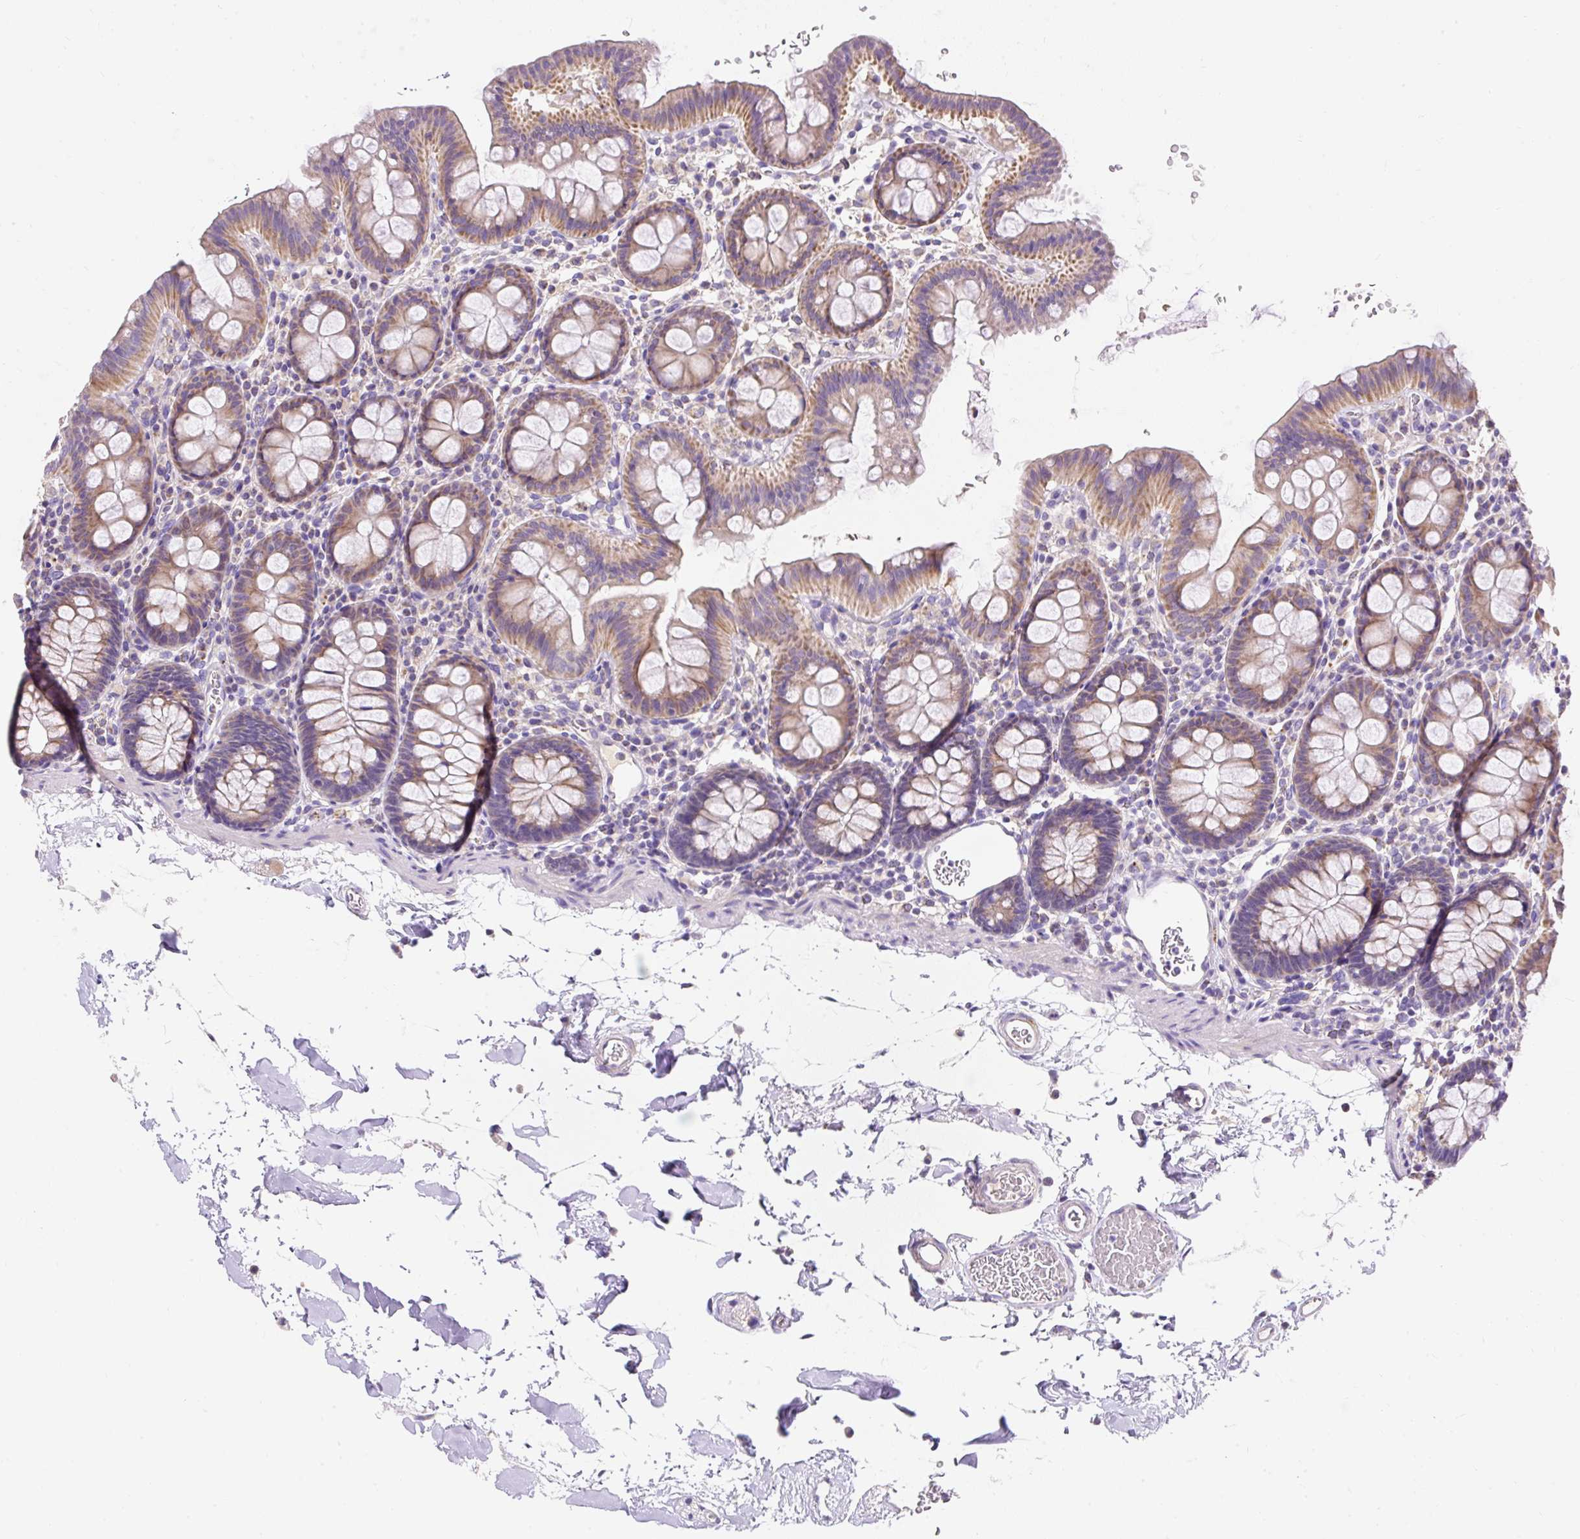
{"staining": {"intensity": "negative", "quantity": "none", "location": "none"}, "tissue": "colon", "cell_type": "Endothelial cells", "image_type": "normal", "snomed": [{"axis": "morphology", "description": "Normal tissue, NOS"}, {"axis": "topography", "description": "Colon"}], "caption": "This photomicrograph is of benign colon stained with immunohistochemistry (IHC) to label a protein in brown with the nuclei are counter-stained blue. There is no staining in endothelial cells. The staining is performed using DAB brown chromogen with nuclei counter-stained in using hematoxylin.", "gene": "PMAIP1", "patient": {"sex": "male", "age": 75}}